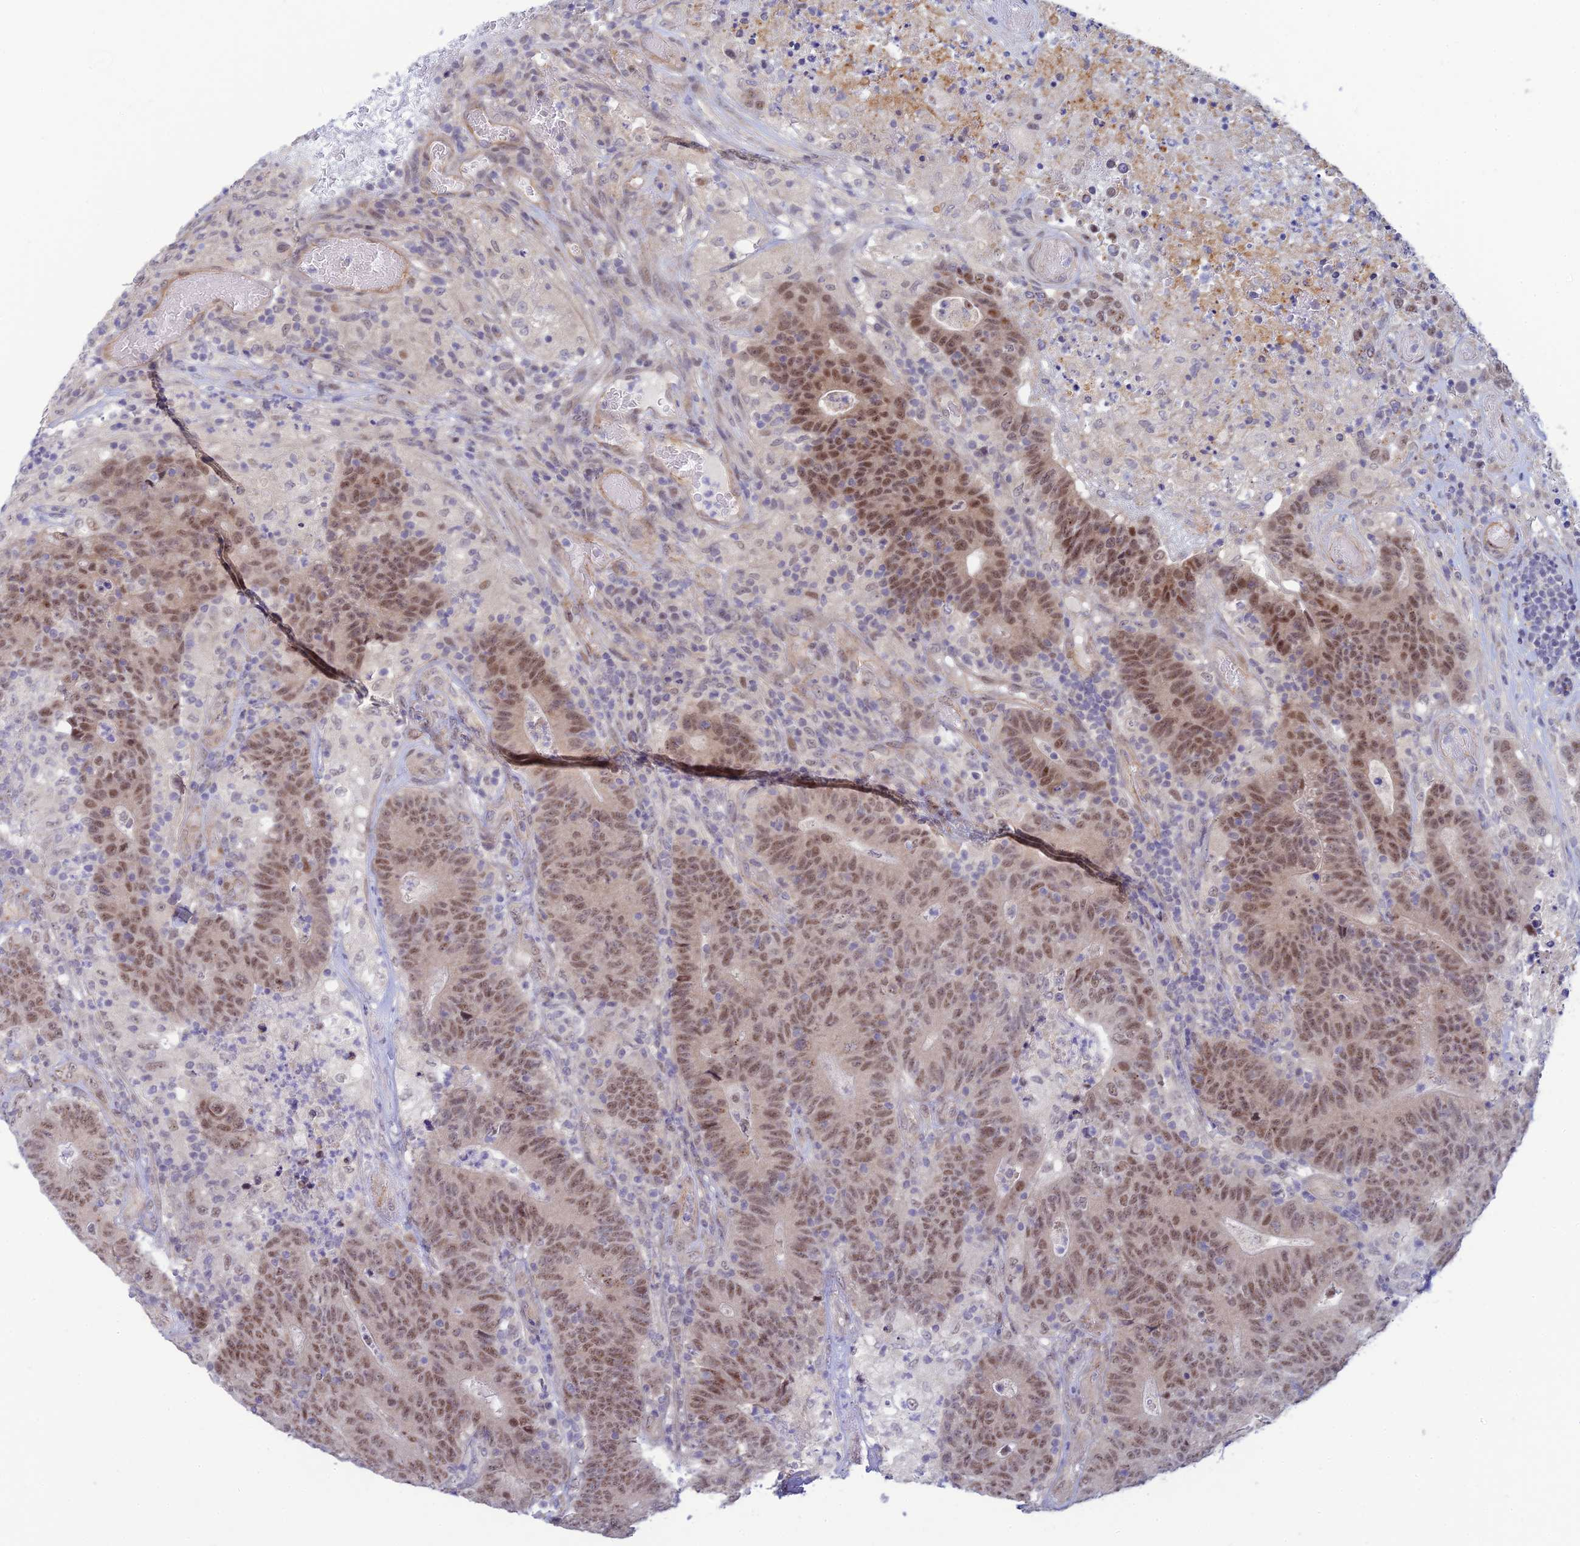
{"staining": {"intensity": "moderate", "quantity": ">75%", "location": "nuclear"}, "tissue": "colorectal cancer", "cell_type": "Tumor cells", "image_type": "cancer", "snomed": [{"axis": "morphology", "description": "Adenocarcinoma, NOS"}, {"axis": "topography", "description": "Colon"}], "caption": "Immunohistochemistry (IHC) (DAB (3,3'-diaminobenzidine)) staining of human adenocarcinoma (colorectal) exhibits moderate nuclear protein expression in about >75% of tumor cells.", "gene": "CFAP92", "patient": {"sex": "female", "age": 75}}